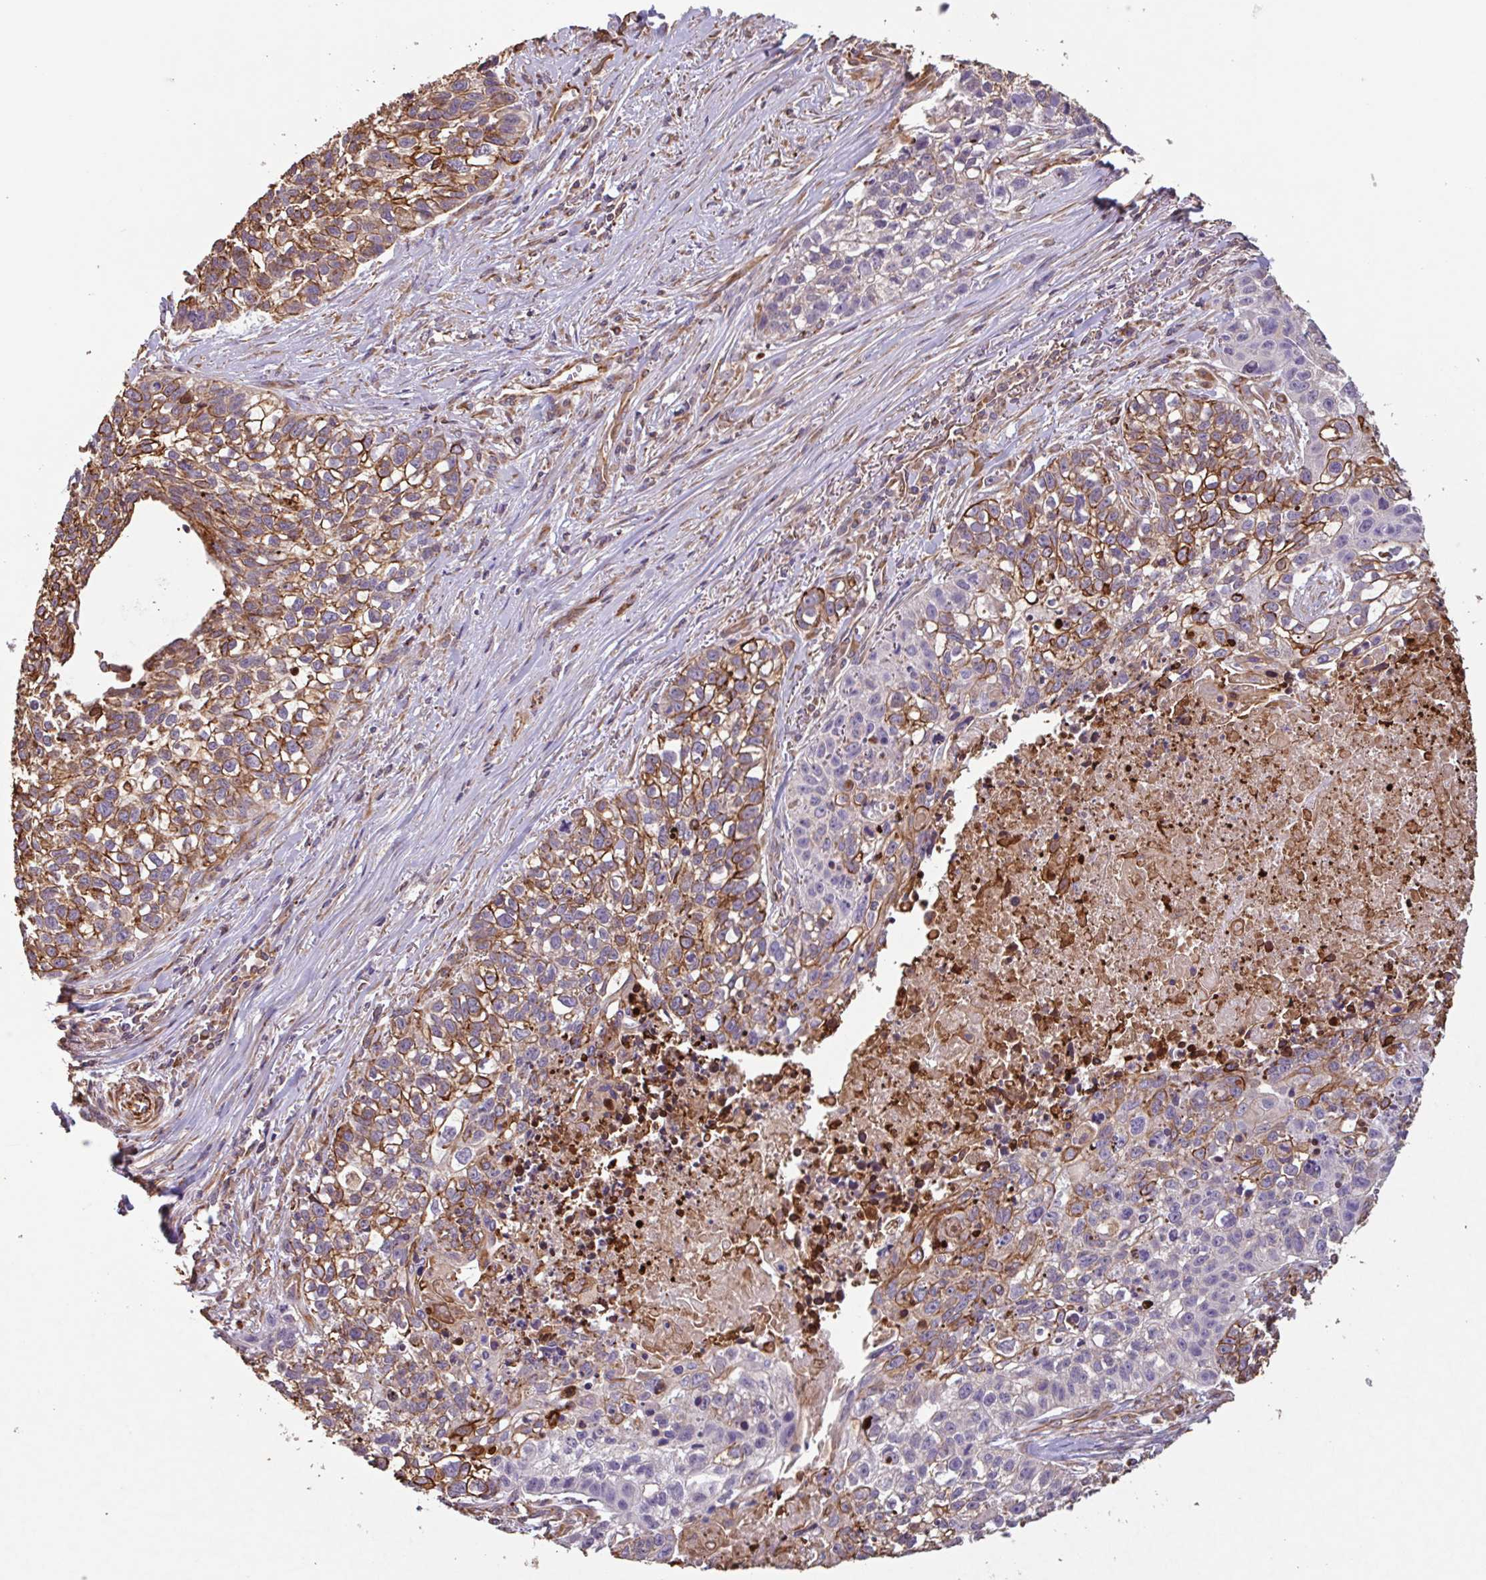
{"staining": {"intensity": "moderate", "quantity": "25%-75%", "location": "cytoplasmic/membranous"}, "tissue": "lung cancer", "cell_type": "Tumor cells", "image_type": "cancer", "snomed": [{"axis": "morphology", "description": "Squamous cell carcinoma, NOS"}, {"axis": "topography", "description": "Lung"}], "caption": "High-magnification brightfield microscopy of lung squamous cell carcinoma stained with DAB (brown) and counterstained with hematoxylin (blue). tumor cells exhibit moderate cytoplasmic/membranous expression is appreciated in approximately25%-75% of cells.", "gene": "ZNF790", "patient": {"sex": "male", "age": 74}}